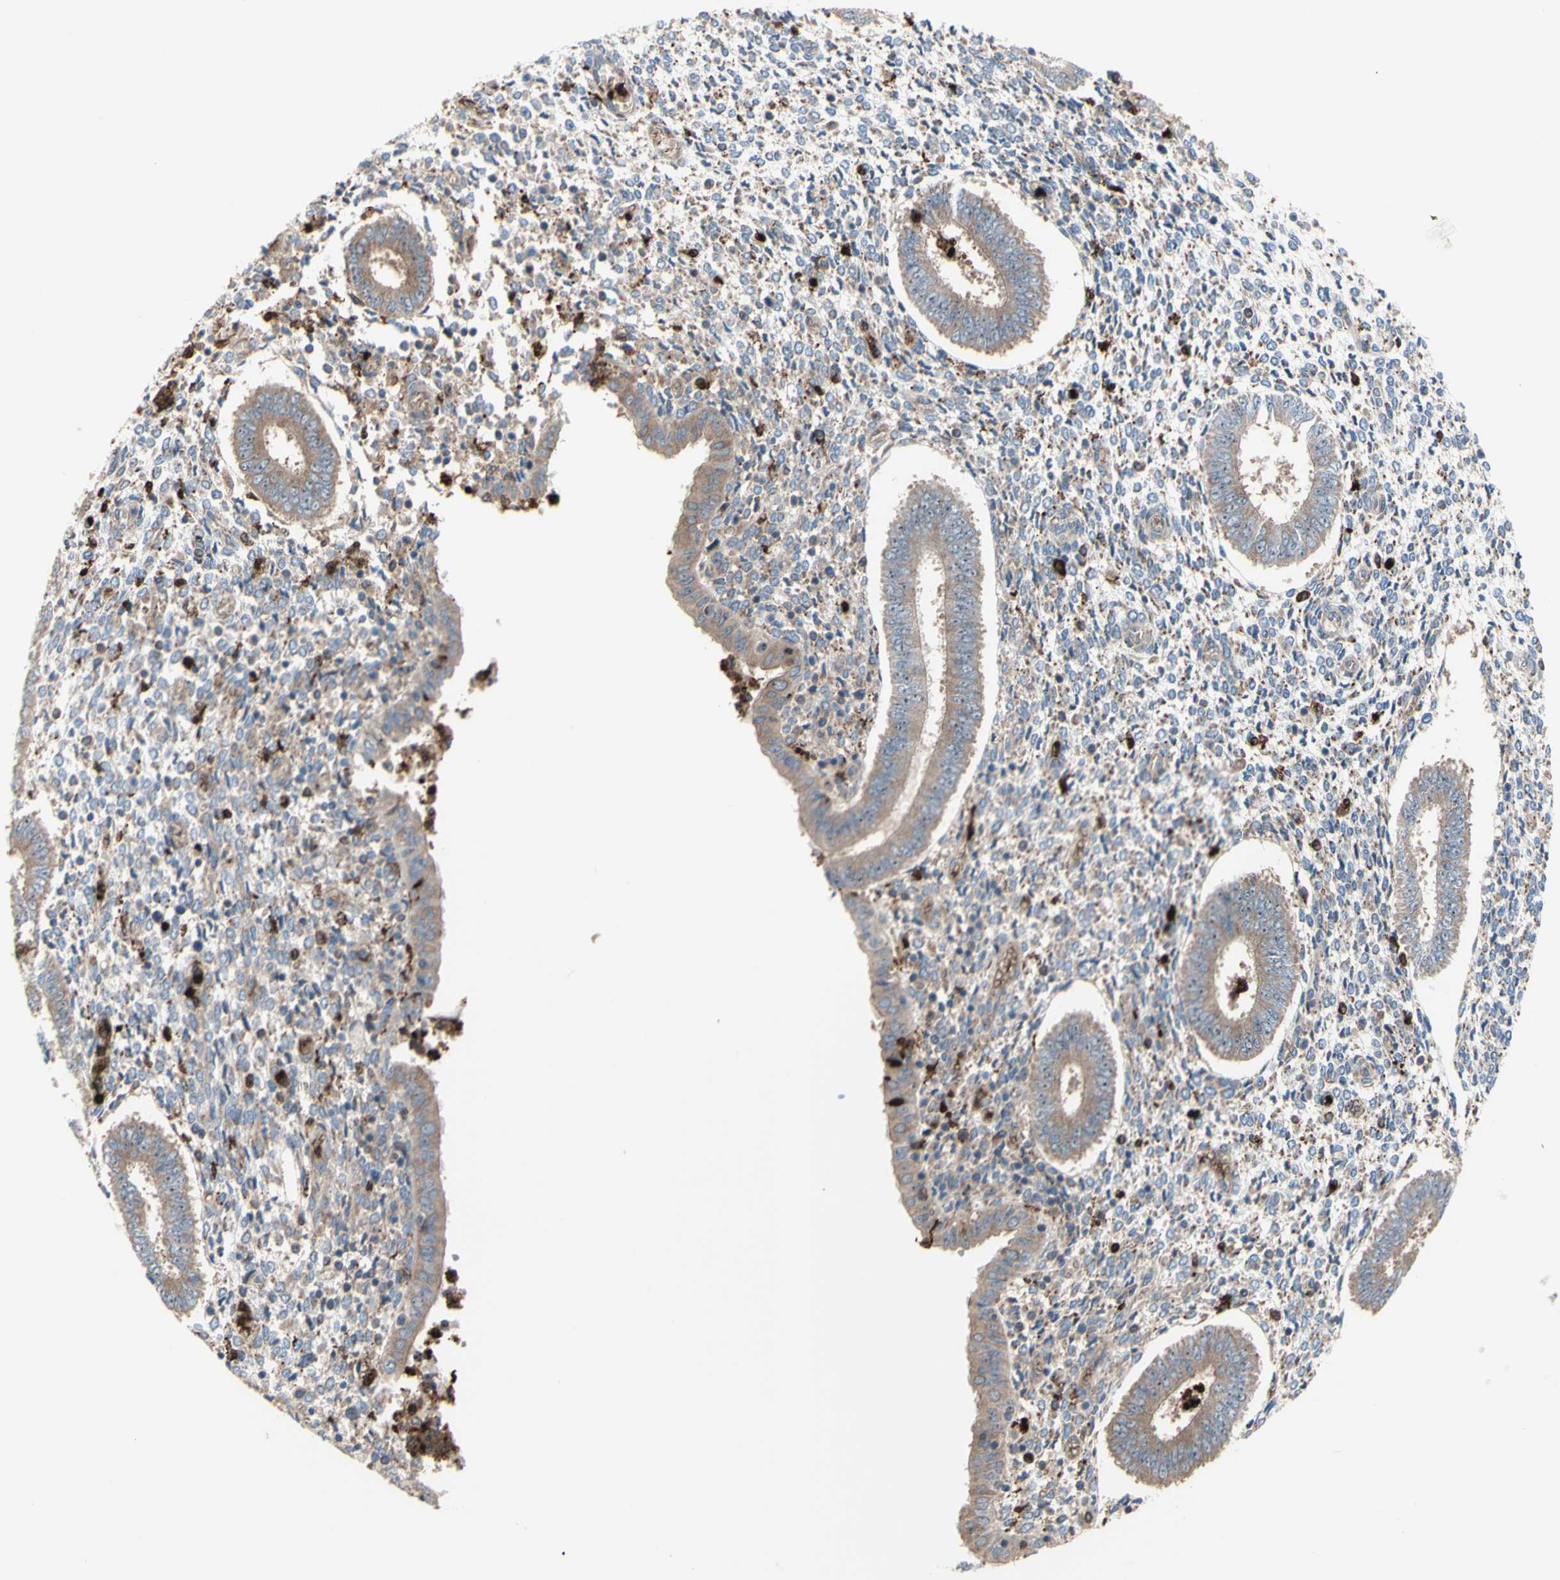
{"staining": {"intensity": "moderate", "quantity": "<25%", "location": "cytoplasmic/membranous"}, "tissue": "endometrium", "cell_type": "Cells in endometrial stroma", "image_type": "normal", "snomed": [{"axis": "morphology", "description": "Normal tissue, NOS"}, {"axis": "topography", "description": "Endometrium"}], "caption": "DAB immunohistochemical staining of unremarkable human endometrium shows moderate cytoplasmic/membranous protein expression in approximately <25% of cells in endometrial stroma.", "gene": "USP9X", "patient": {"sex": "female", "age": 35}}